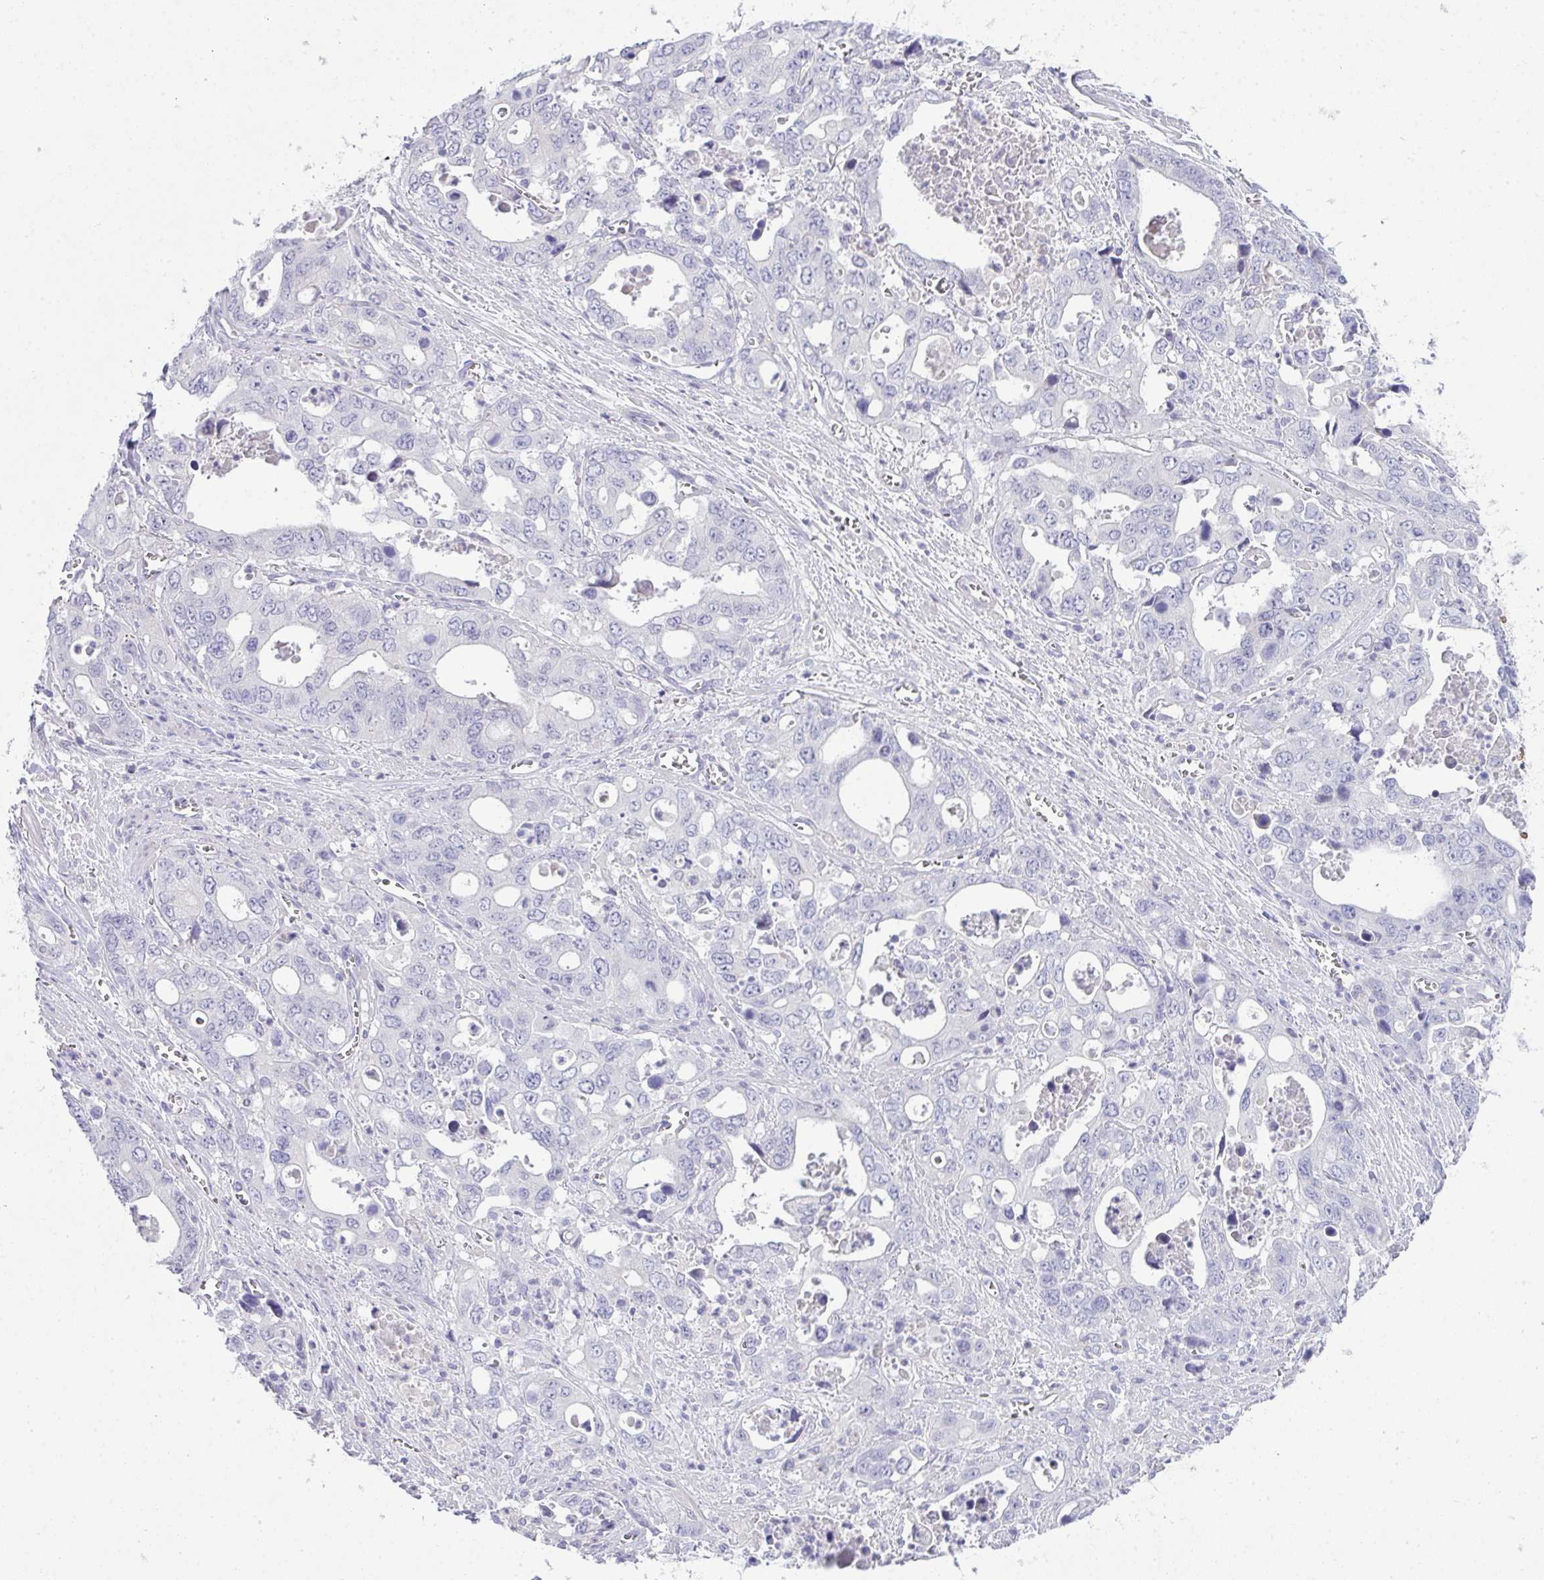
{"staining": {"intensity": "negative", "quantity": "none", "location": "none"}, "tissue": "stomach cancer", "cell_type": "Tumor cells", "image_type": "cancer", "snomed": [{"axis": "morphology", "description": "Adenocarcinoma, NOS"}, {"axis": "topography", "description": "Stomach, upper"}], "caption": "DAB (3,3'-diaminobenzidine) immunohistochemical staining of human stomach adenocarcinoma exhibits no significant positivity in tumor cells.", "gene": "SPTB", "patient": {"sex": "male", "age": 74}}